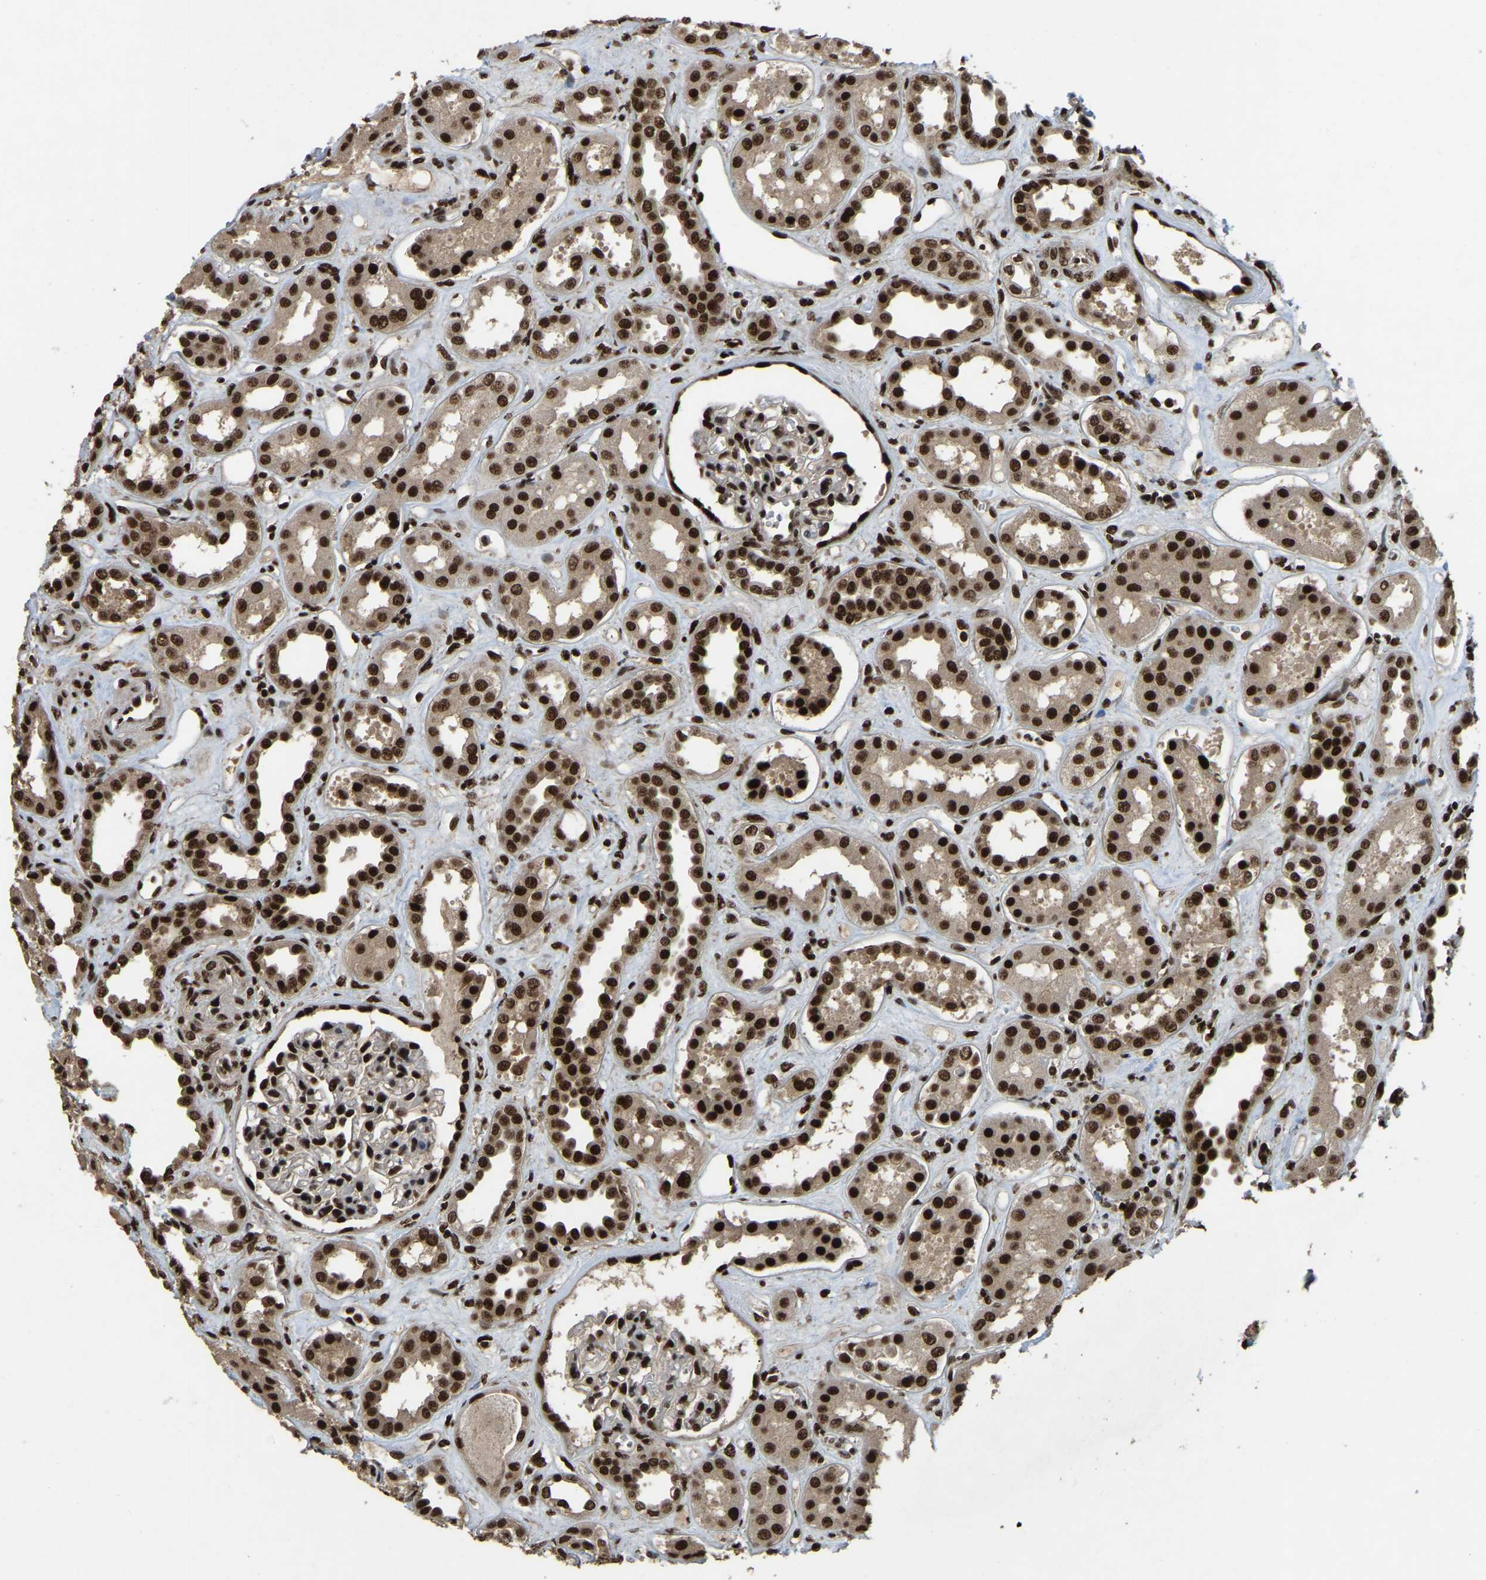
{"staining": {"intensity": "strong", "quantity": ">75%", "location": "nuclear"}, "tissue": "kidney", "cell_type": "Cells in glomeruli", "image_type": "normal", "snomed": [{"axis": "morphology", "description": "Normal tissue, NOS"}, {"axis": "topography", "description": "Kidney"}], "caption": "Protein positivity by immunohistochemistry displays strong nuclear staining in approximately >75% of cells in glomeruli in unremarkable kidney. The staining is performed using DAB (3,3'-diaminobenzidine) brown chromogen to label protein expression. The nuclei are counter-stained blue using hematoxylin.", "gene": "TBL1XR1", "patient": {"sex": "male", "age": 59}}